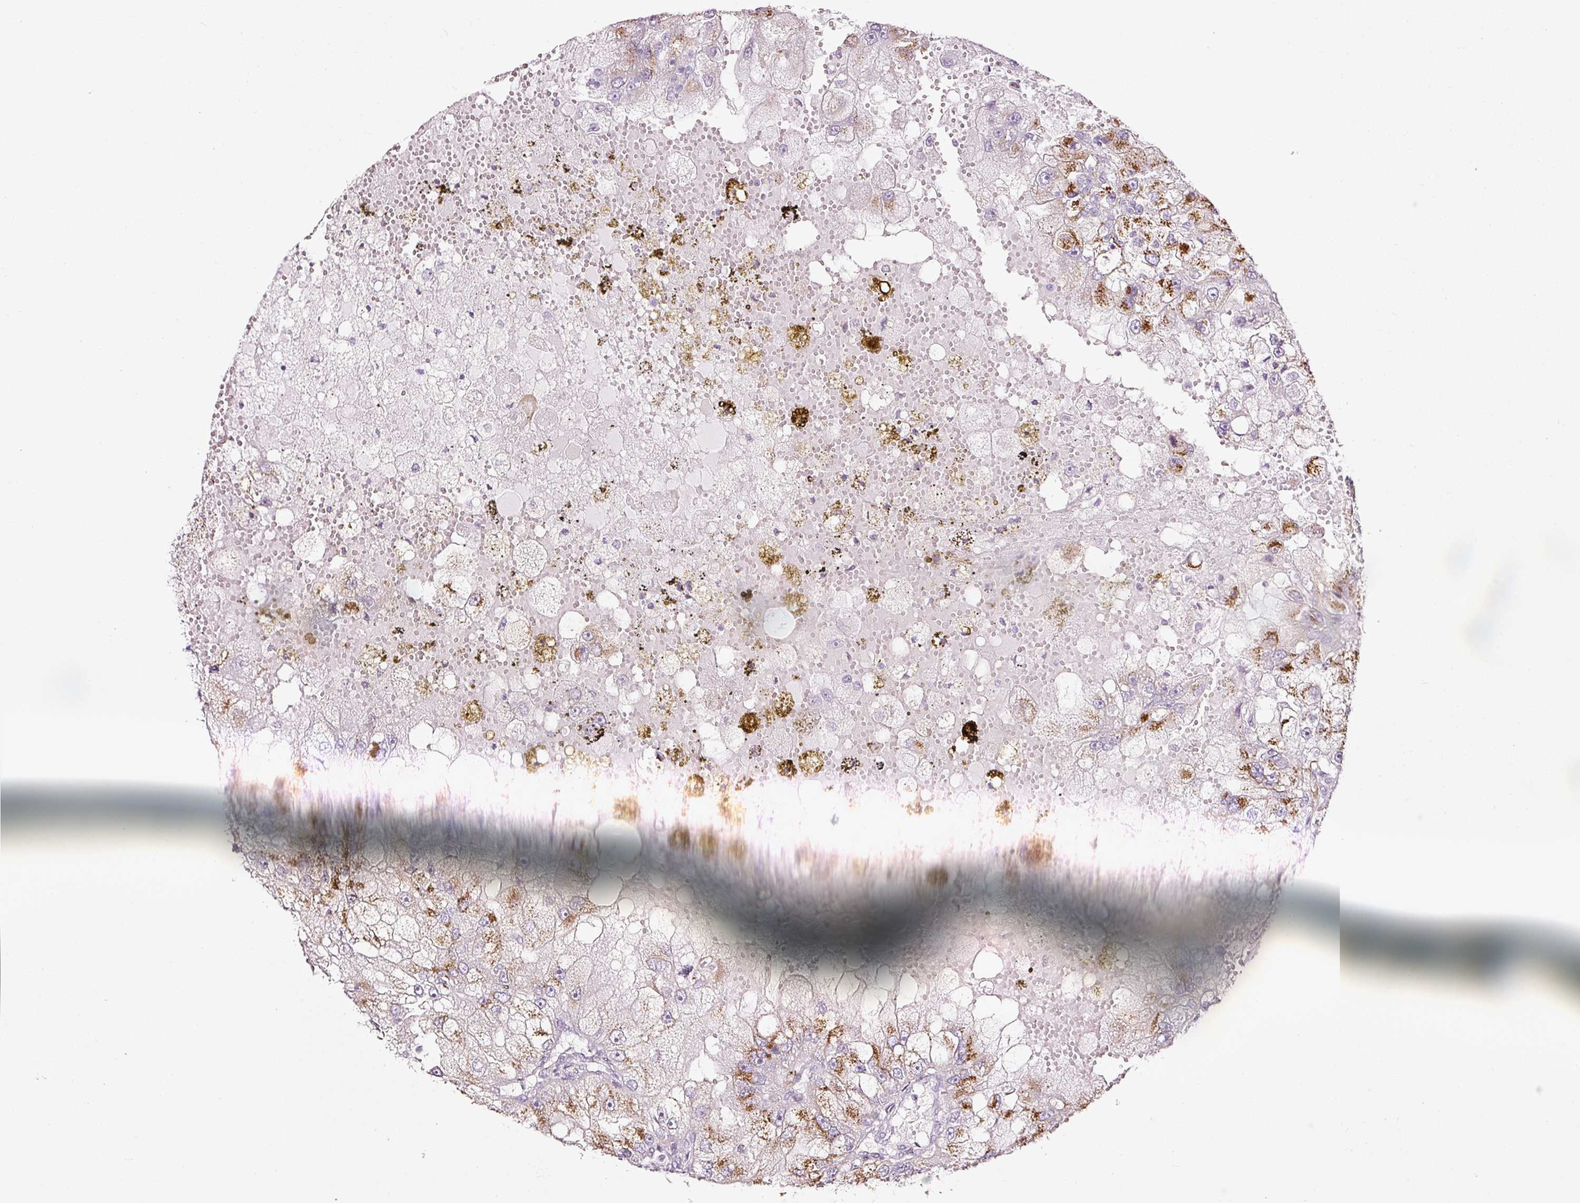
{"staining": {"intensity": "strong", "quantity": ">75%", "location": "cytoplasmic/membranous"}, "tissue": "renal cancer", "cell_type": "Tumor cells", "image_type": "cancer", "snomed": [{"axis": "morphology", "description": "Adenocarcinoma, NOS"}, {"axis": "topography", "description": "Kidney"}], "caption": "Renal cancer stained with DAB IHC exhibits high levels of strong cytoplasmic/membranous expression in approximately >75% of tumor cells. (Stains: DAB in brown, nuclei in blue, Microscopy: brightfield microscopy at high magnification).", "gene": "SDF4", "patient": {"sex": "male", "age": 63}}